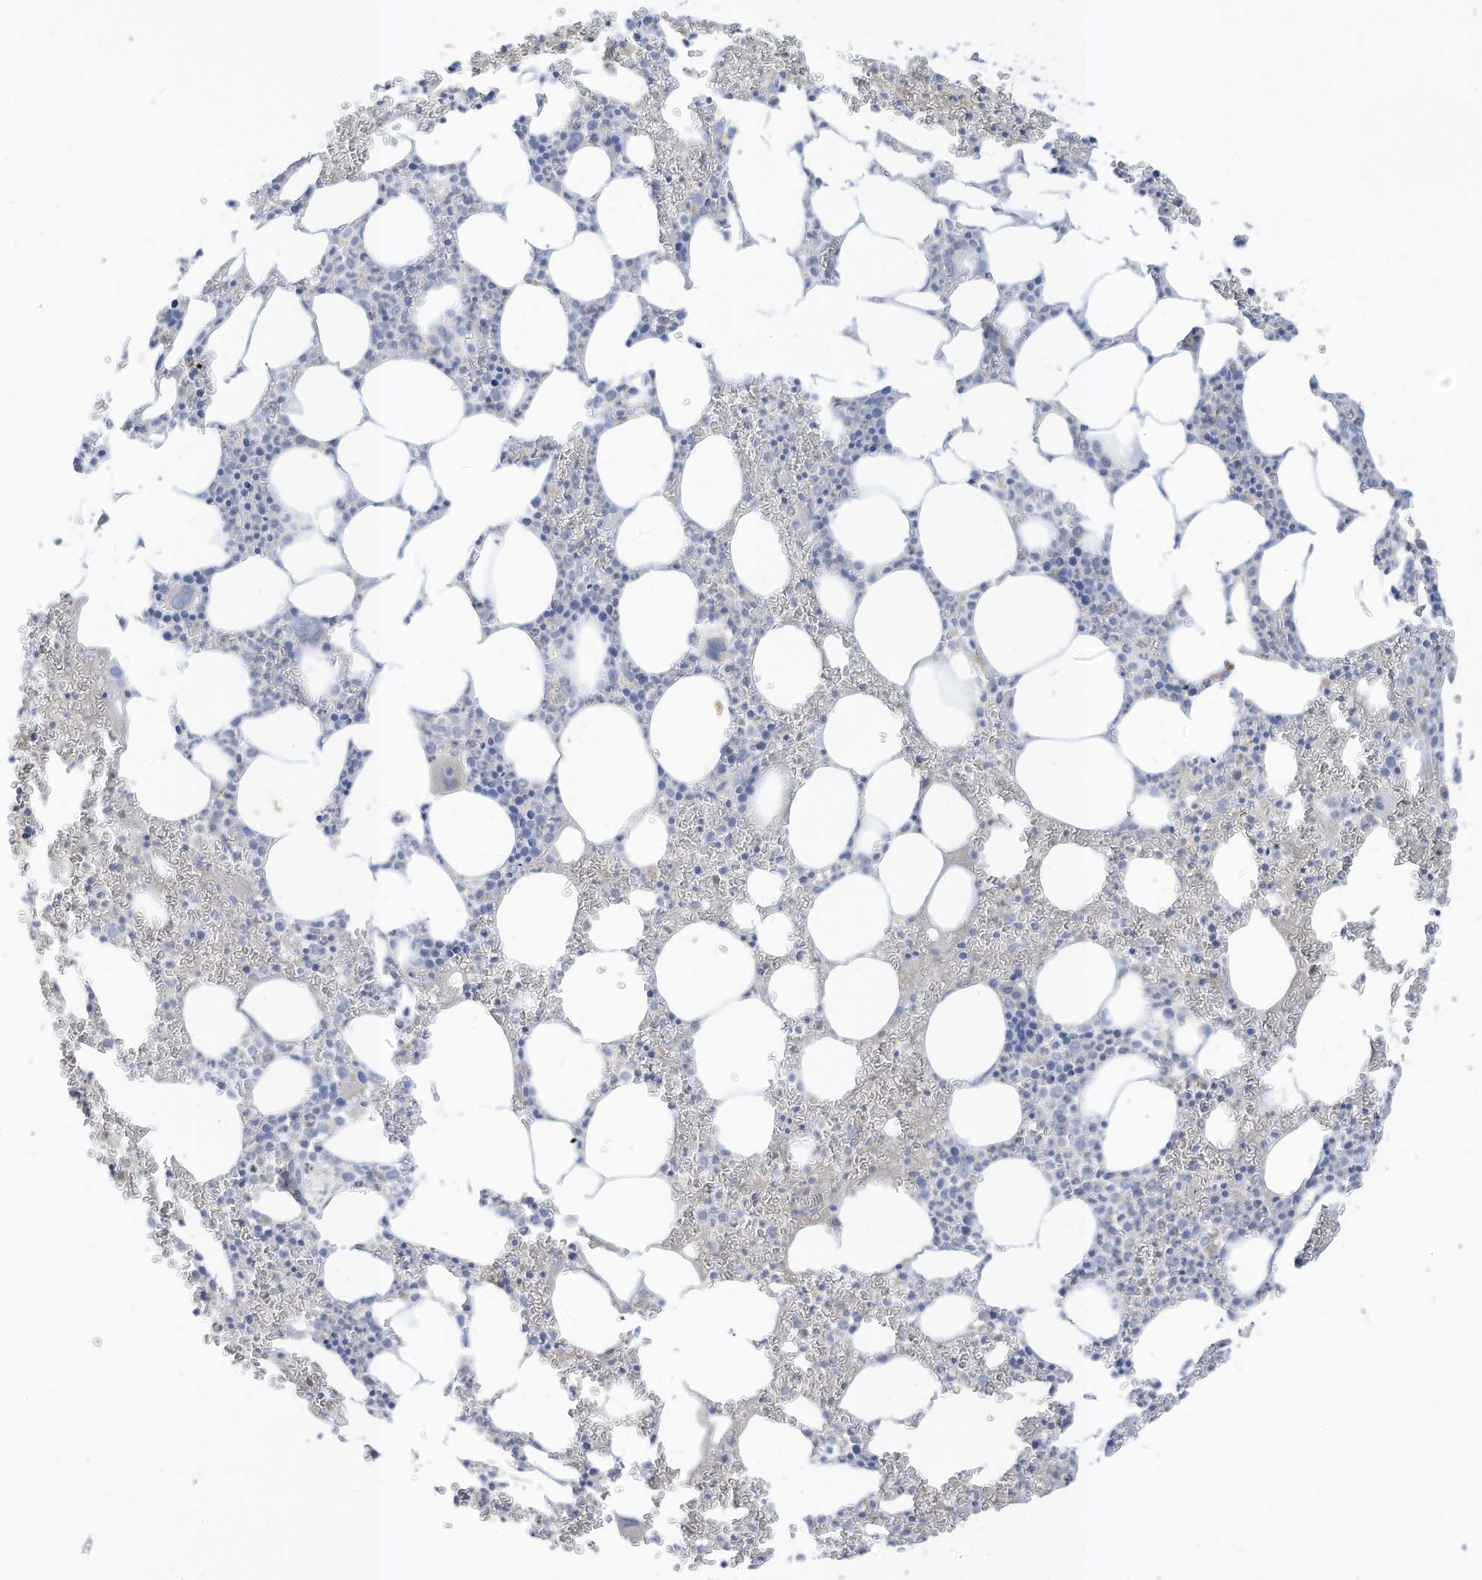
{"staining": {"intensity": "moderate", "quantity": "<25%", "location": "cytoplasmic/membranous"}, "tissue": "bone marrow", "cell_type": "Hematopoietic cells", "image_type": "normal", "snomed": [{"axis": "morphology", "description": "Normal tissue, NOS"}, {"axis": "topography", "description": "Bone marrow"}], "caption": "A micrograph showing moderate cytoplasmic/membranous staining in about <25% of hematopoietic cells in benign bone marrow, as visualized by brown immunohistochemical staining.", "gene": "RASA2", "patient": {"sex": "female", "age": 78}}